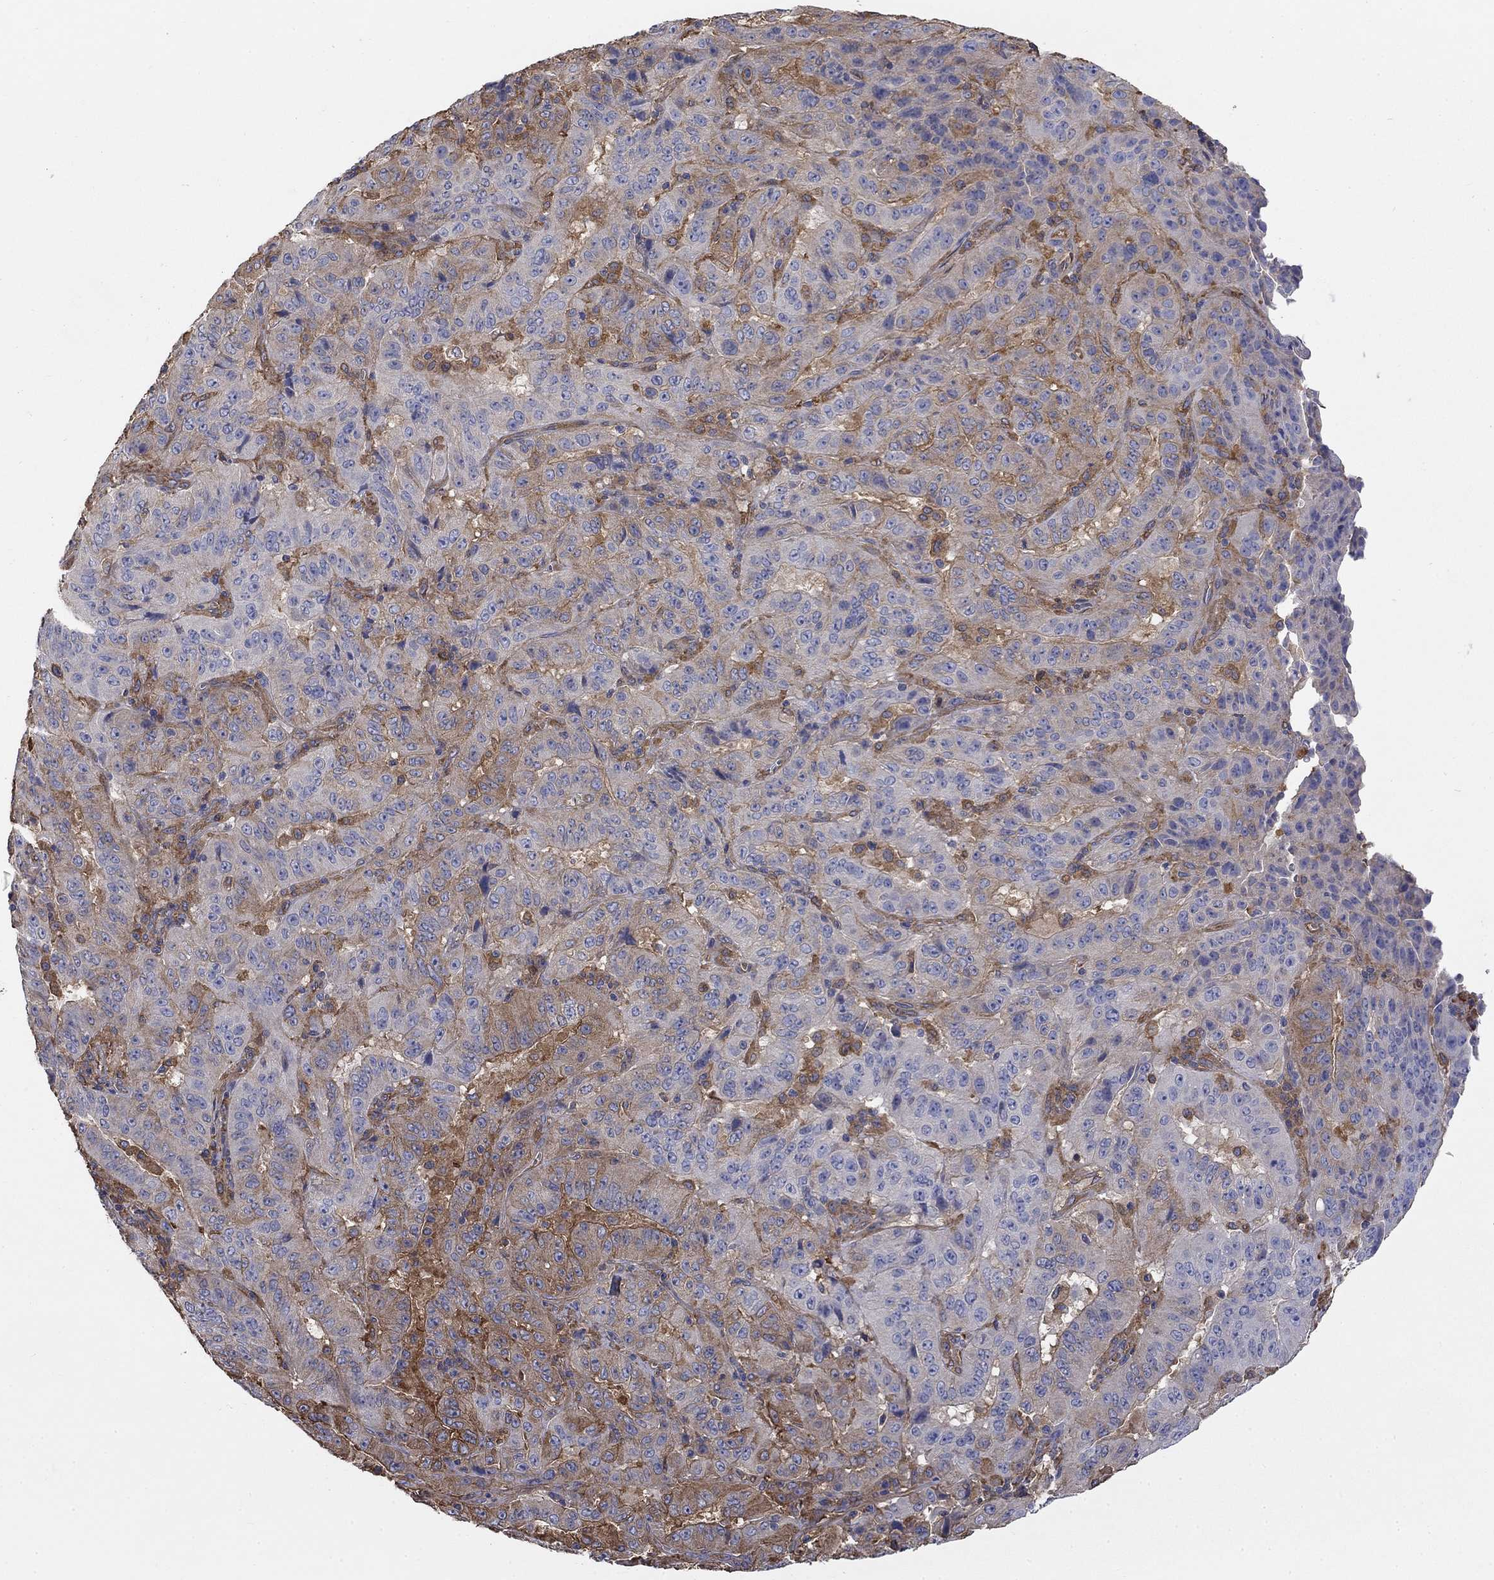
{"staining": {"intensity": "weak", "quantity": "25%-75%", "location": "cytoplasmic/membranous"}, "tissue": "pancreatic cancer", "cell_type": "Tumor cells", "image_type": "cancer", "snomed": [{"axis": "morphology", "description": "Adenocarcinoma, NOS"}, {"axis": "topography", "description": "Pancreas"}], "caption": "Human pancreatic cancer stained with a brown dye shows weak cytoplasmic/membranous positive positivity in about 25%-75% of tumor cells.", "gene": "DPYSL2", "patient": {"sex": "male", "age": 63}}